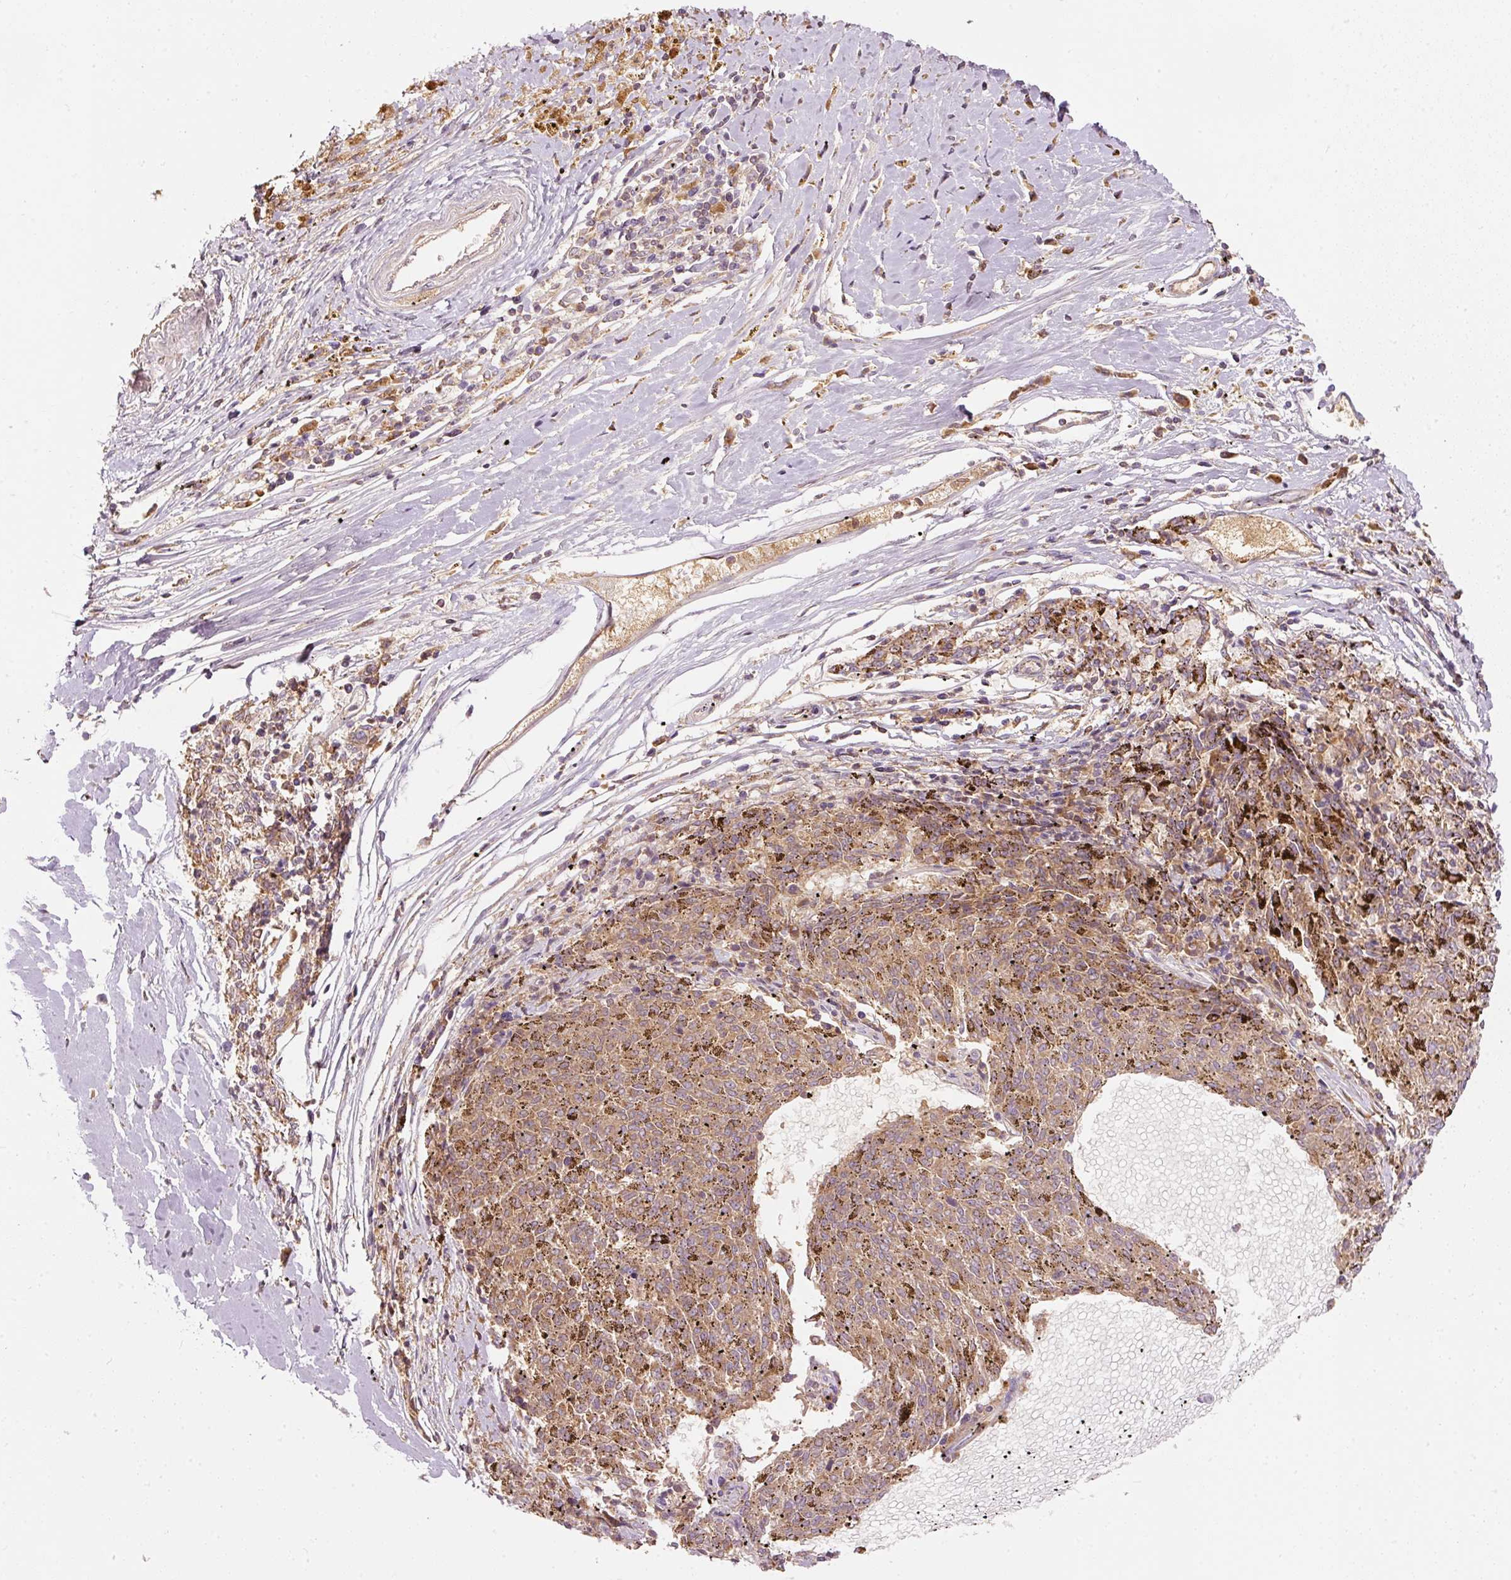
{"staining": {"intensity": "moderate", "quantity": ">75%", "location": "cytoplasmic/membranous"}, "tissue": "melanoma", "cell_type": "Tumor cells", "image_type": "cancer", "snomed": [{"axis": "morphology", "description": "Malignant melanoma, NOS"}, {"axis": "topography", "description": "Skin"}], "caption": "A micrograph showing moderate cytoplasmic/membranous positivity in about >75% of tumor cells in melanoma, as visualized by brown immunohistochemical staining.", "gene": "PSENEN", "patient": {"sex": "female", "age": 72}}